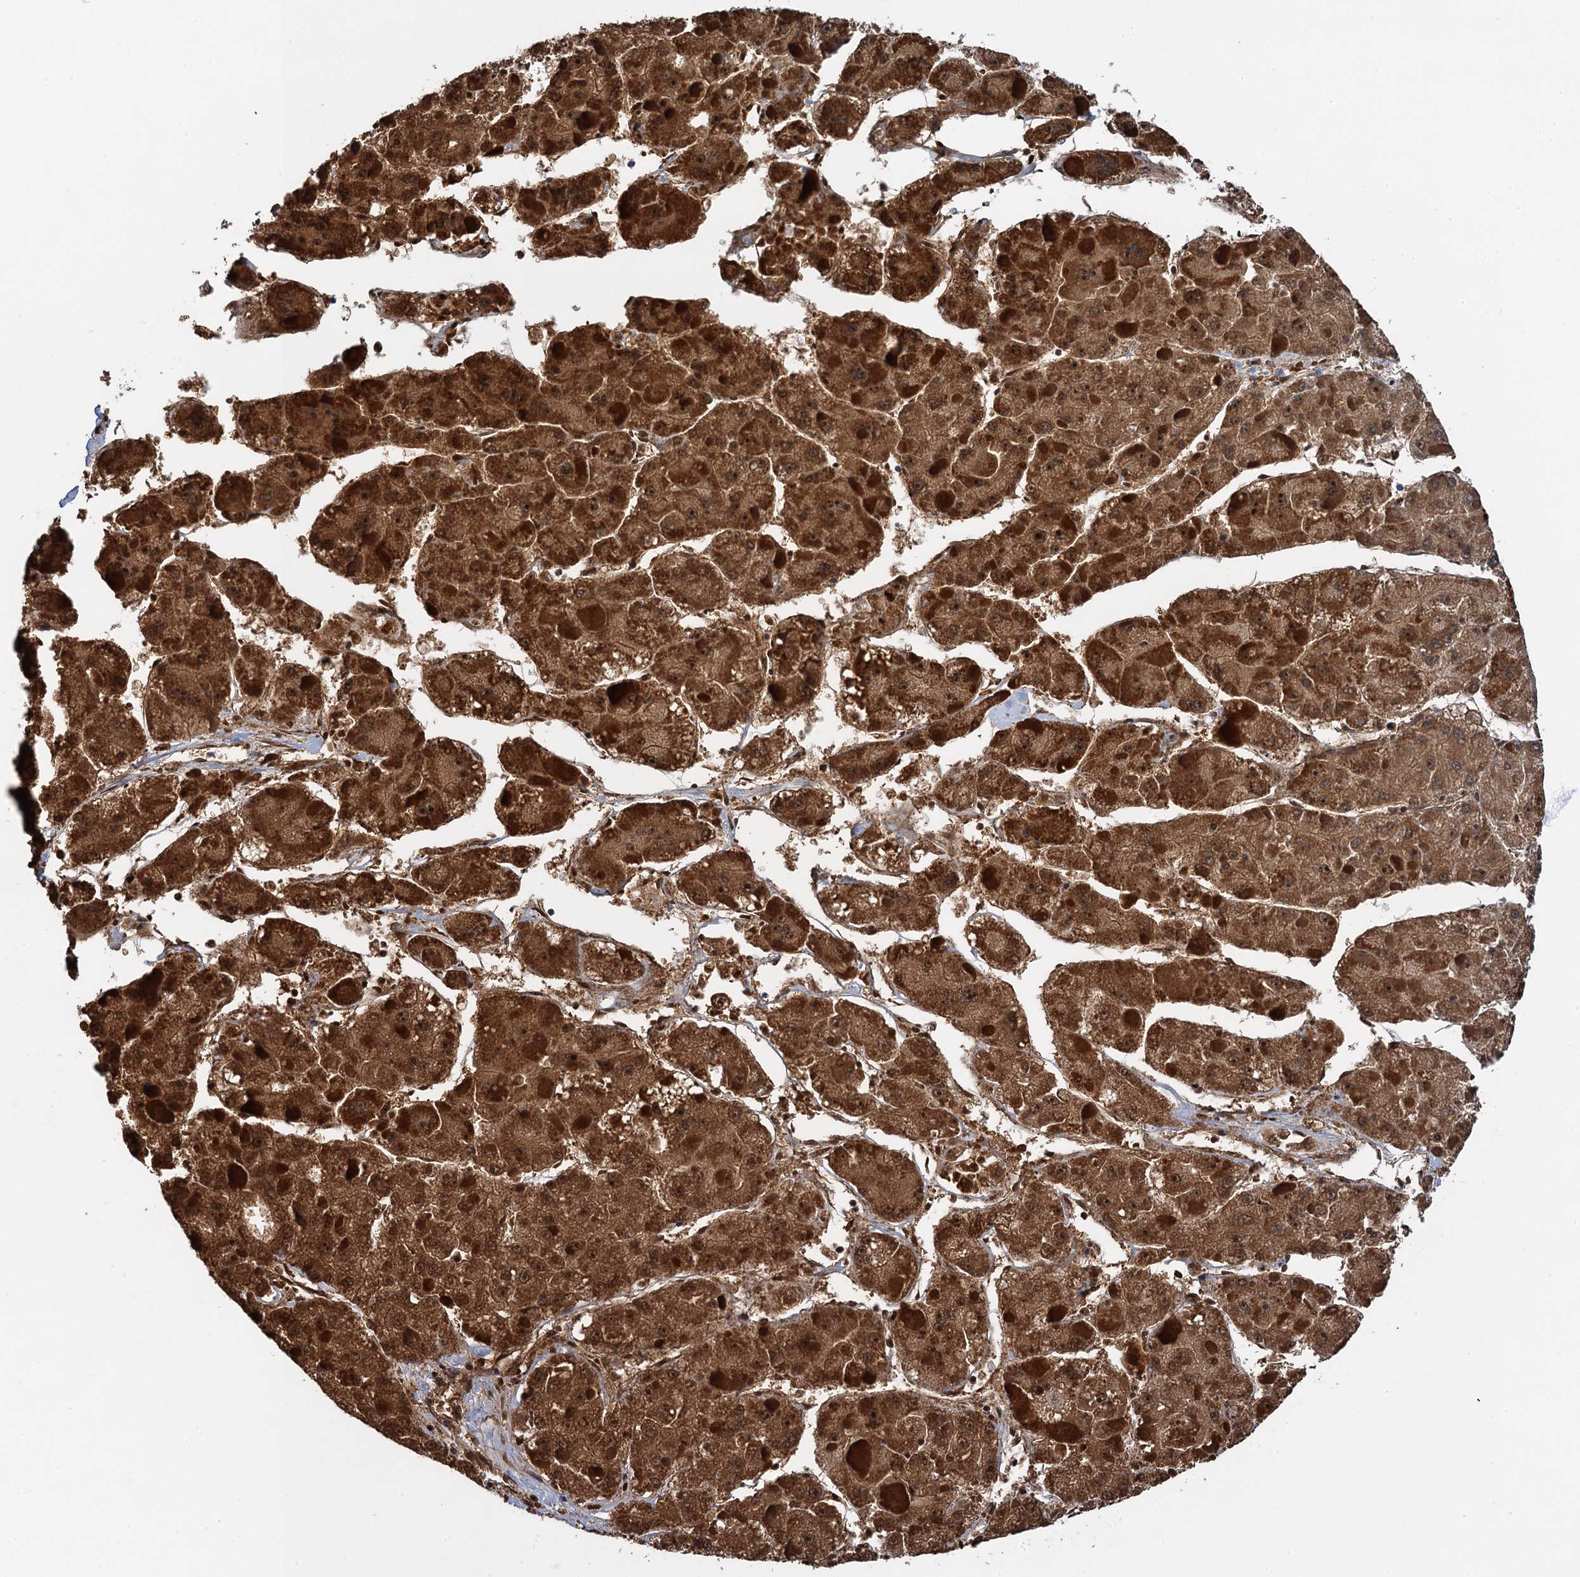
{"staining": {"intensity": "moderate", "quantity": ">75%", "location": "cytoplasmic/membranous,nuclear"}, "tissue": "liver cancer", "cell_type": "Tumor cells", "image_type": "cancer", "snomed": [{"axis": "morphology", "description": "Carcinoma, Hepatocellular, NOS"}, {"axis": "topography", "description": "Liver"}], "caption": "Hepatocellular carcinoma (liver) stained with DAB immunohistochemistry (IHC) demonstrates medium levels of moderate cytoplasmic/membranous and nuclear expression in about >75% of tumor cells. (IHC, brightfield microscopy, high magnification).", "gene": "ZAR1L", "patient": {"sex": "female", "age": 73}}